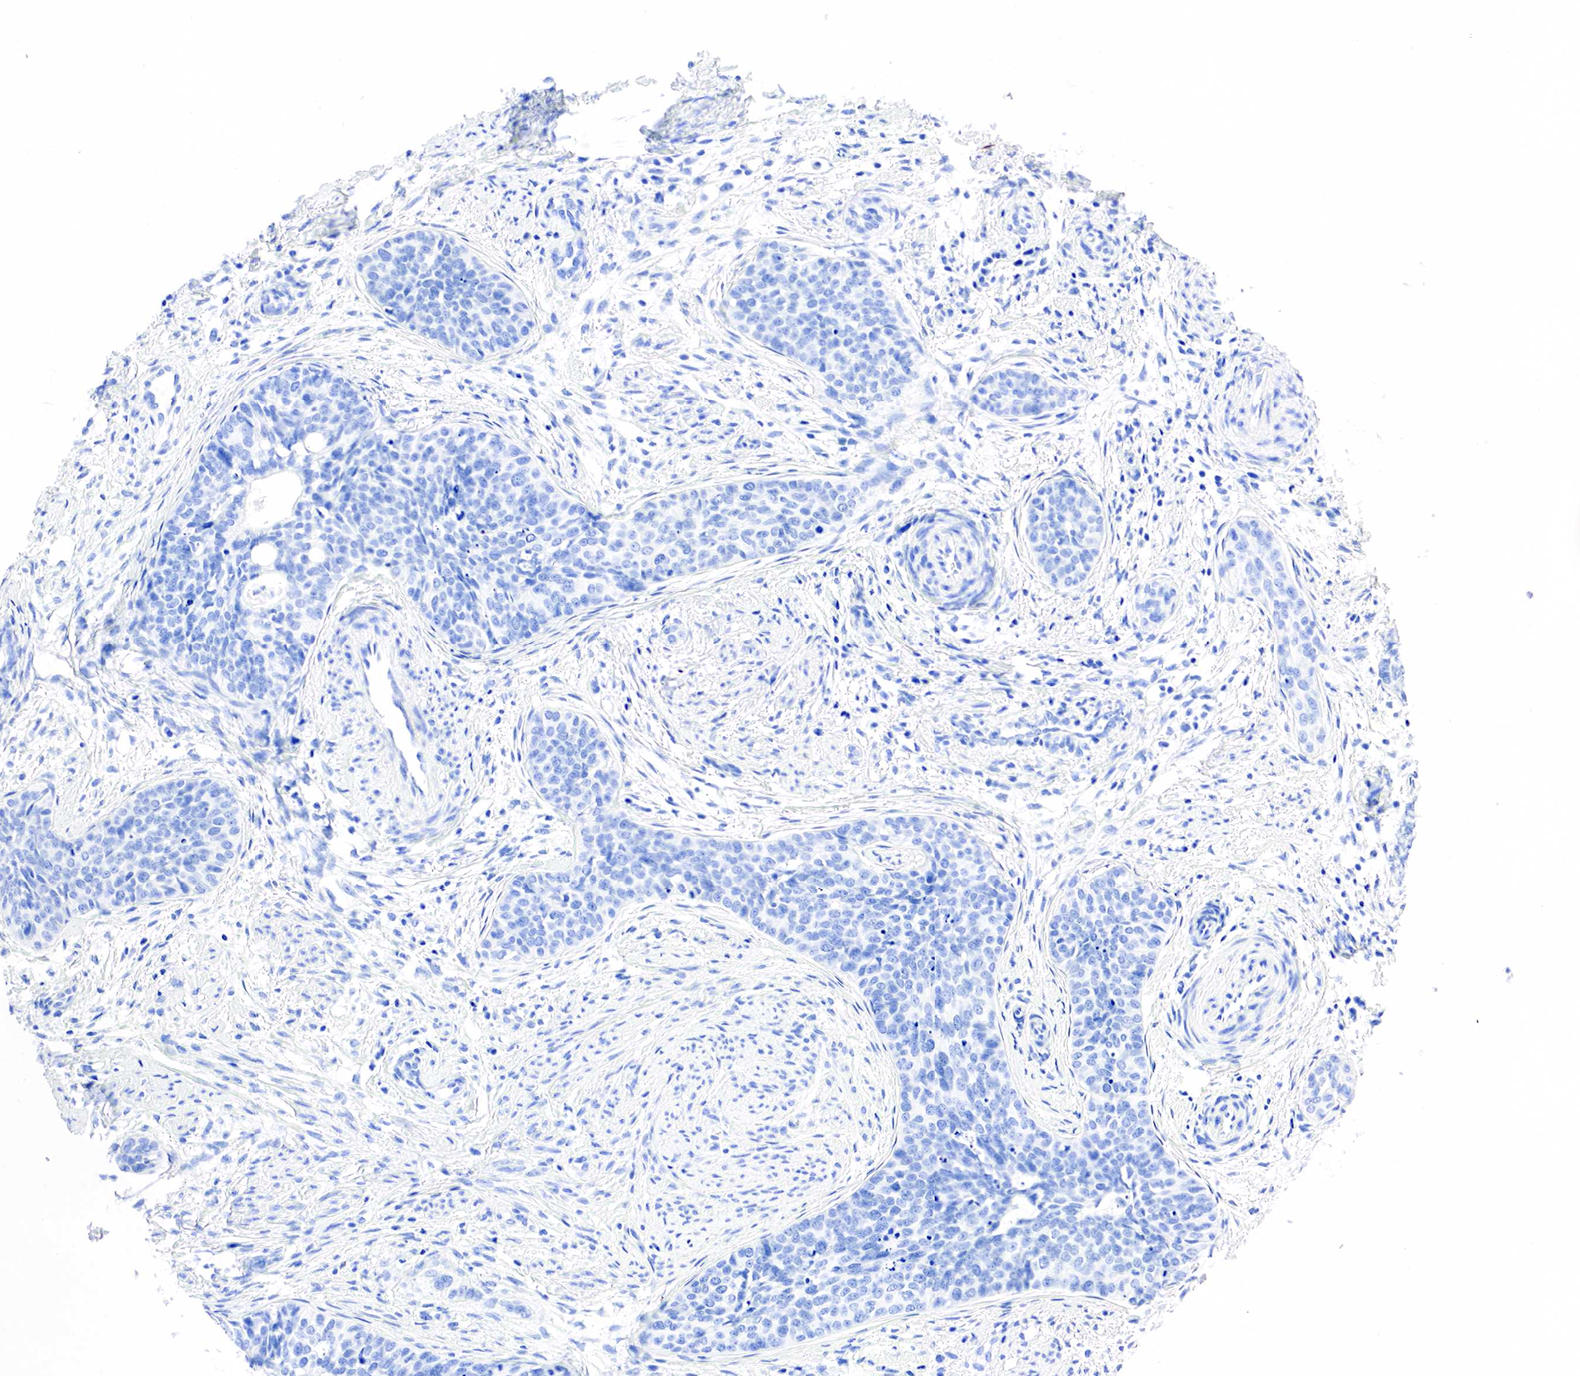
{"staining": {"intensity": "negative", "quantity": "none", "location": "none"}, "tissue": "cervical cancer", "cell_type": "Tumor cells", "image_type": "cancer", "snomed": [{"axis": "morphology", "description": "Squamous cell carcinoma, NOS"}, {"axis": "topography", "description": "Cervix"}], "caption": "Immunohistochemical staining of human cervical cancer displays no significant expression in tumor cells.", "gene": "PTH", "patient": {"sex": "female", "age": 34}}